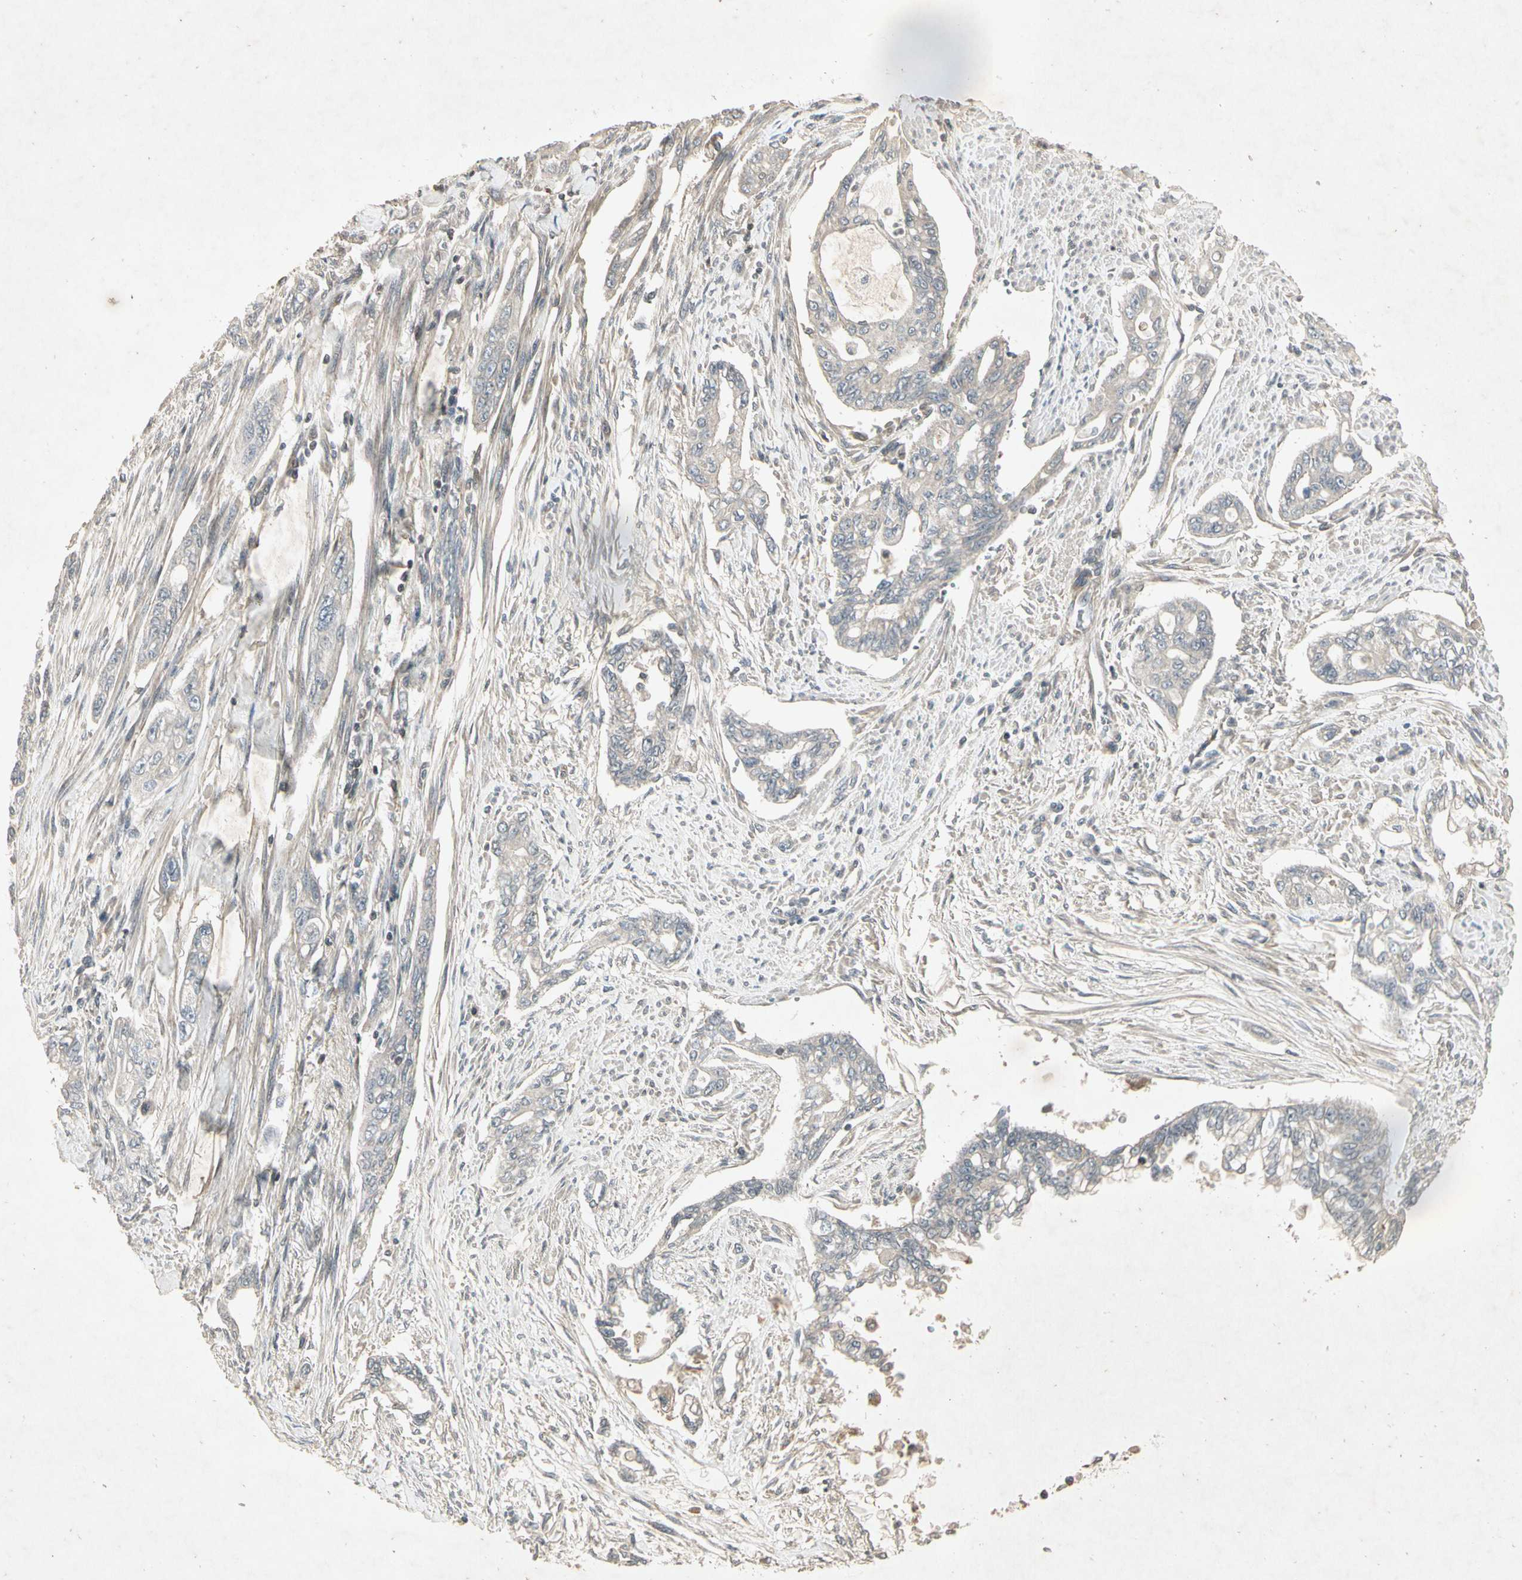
{"staining": {"intensity": "negative", "quantity": "none", "location": "none"}, "tissue": "pancreatic cancer", "cell_type": "Tumor cells", "image_type": "cancer", "snomed": [{"axis": "morphology", "description": "Normal tissue, NOS"}, {"axis": "topography", "description": "Pancreas"}], "caption": "High magnification brightfield microscopy of pancreatic cancer stained with DAB (brown) and counterstained with hematoxylin (blue): tumor cells show no significant staining. The staining is performed using DAB (3,3'-diaminobenzidine) brown chromogen with nuclei counter-stained in using hematoxylin.", "gene": "TEK", "patient": {"sex": "male", "age": 42}}